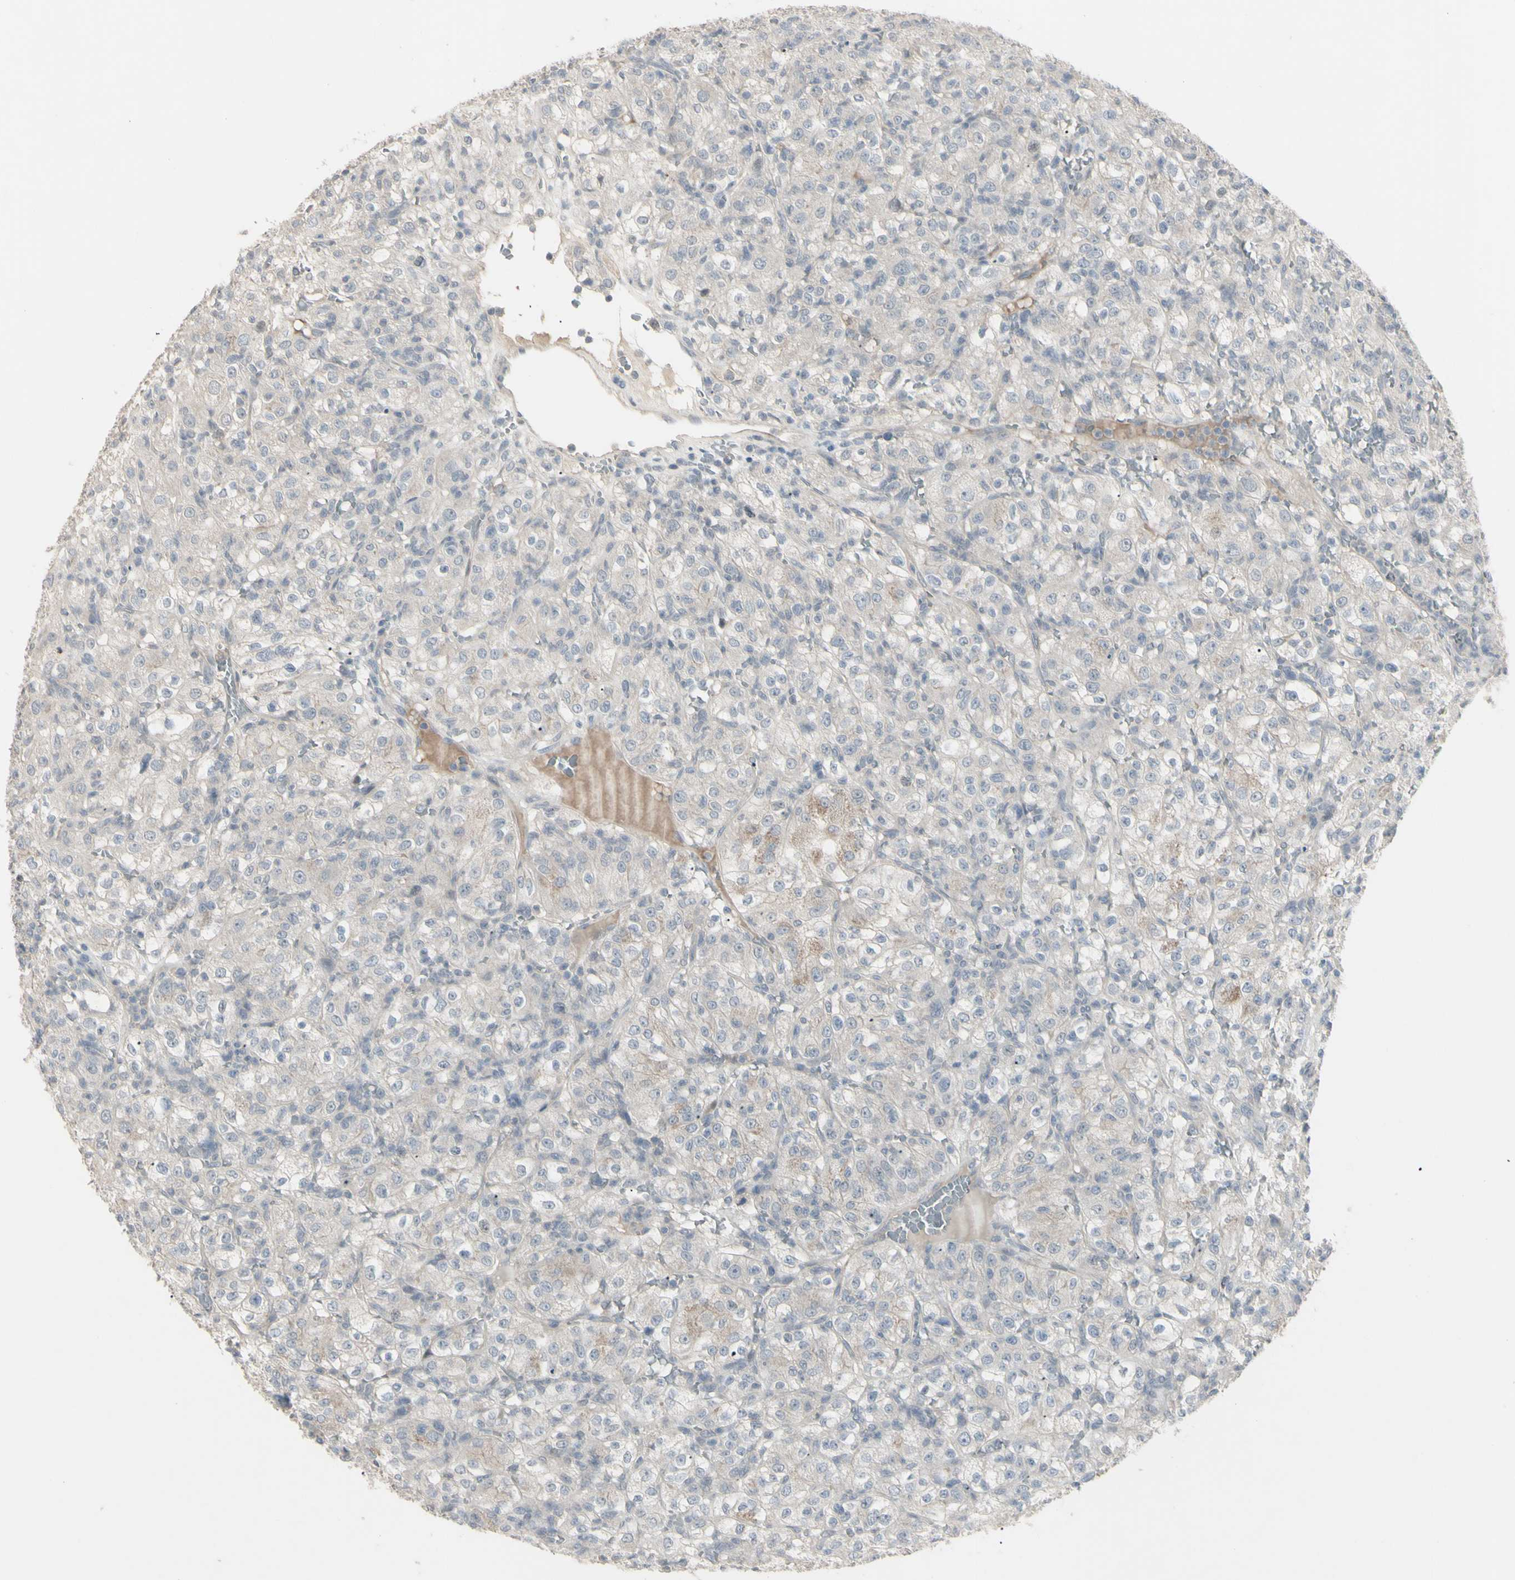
{"staining": {"intensity": "weak", "quantity": "<25%", "location": "cytoplasmic/membranous"}, "tissue": "renal cancer", "cell_type": "Tumor cells", "image_type": "cancer", "snomed": [{"axis": "morphology", "description": "Normal tissue, NOS"}, {"axis": "morphology", "description": "Adenocarcinoma, NOS"}, {"axis": "topography", "description": "Kidney"}], "caption": "An image of human renal cancer (adenocarcinoma) is negative for staining in tumor cells.", "gene": "PIAS4", "patient": {"sex": "female", "age": 72}}